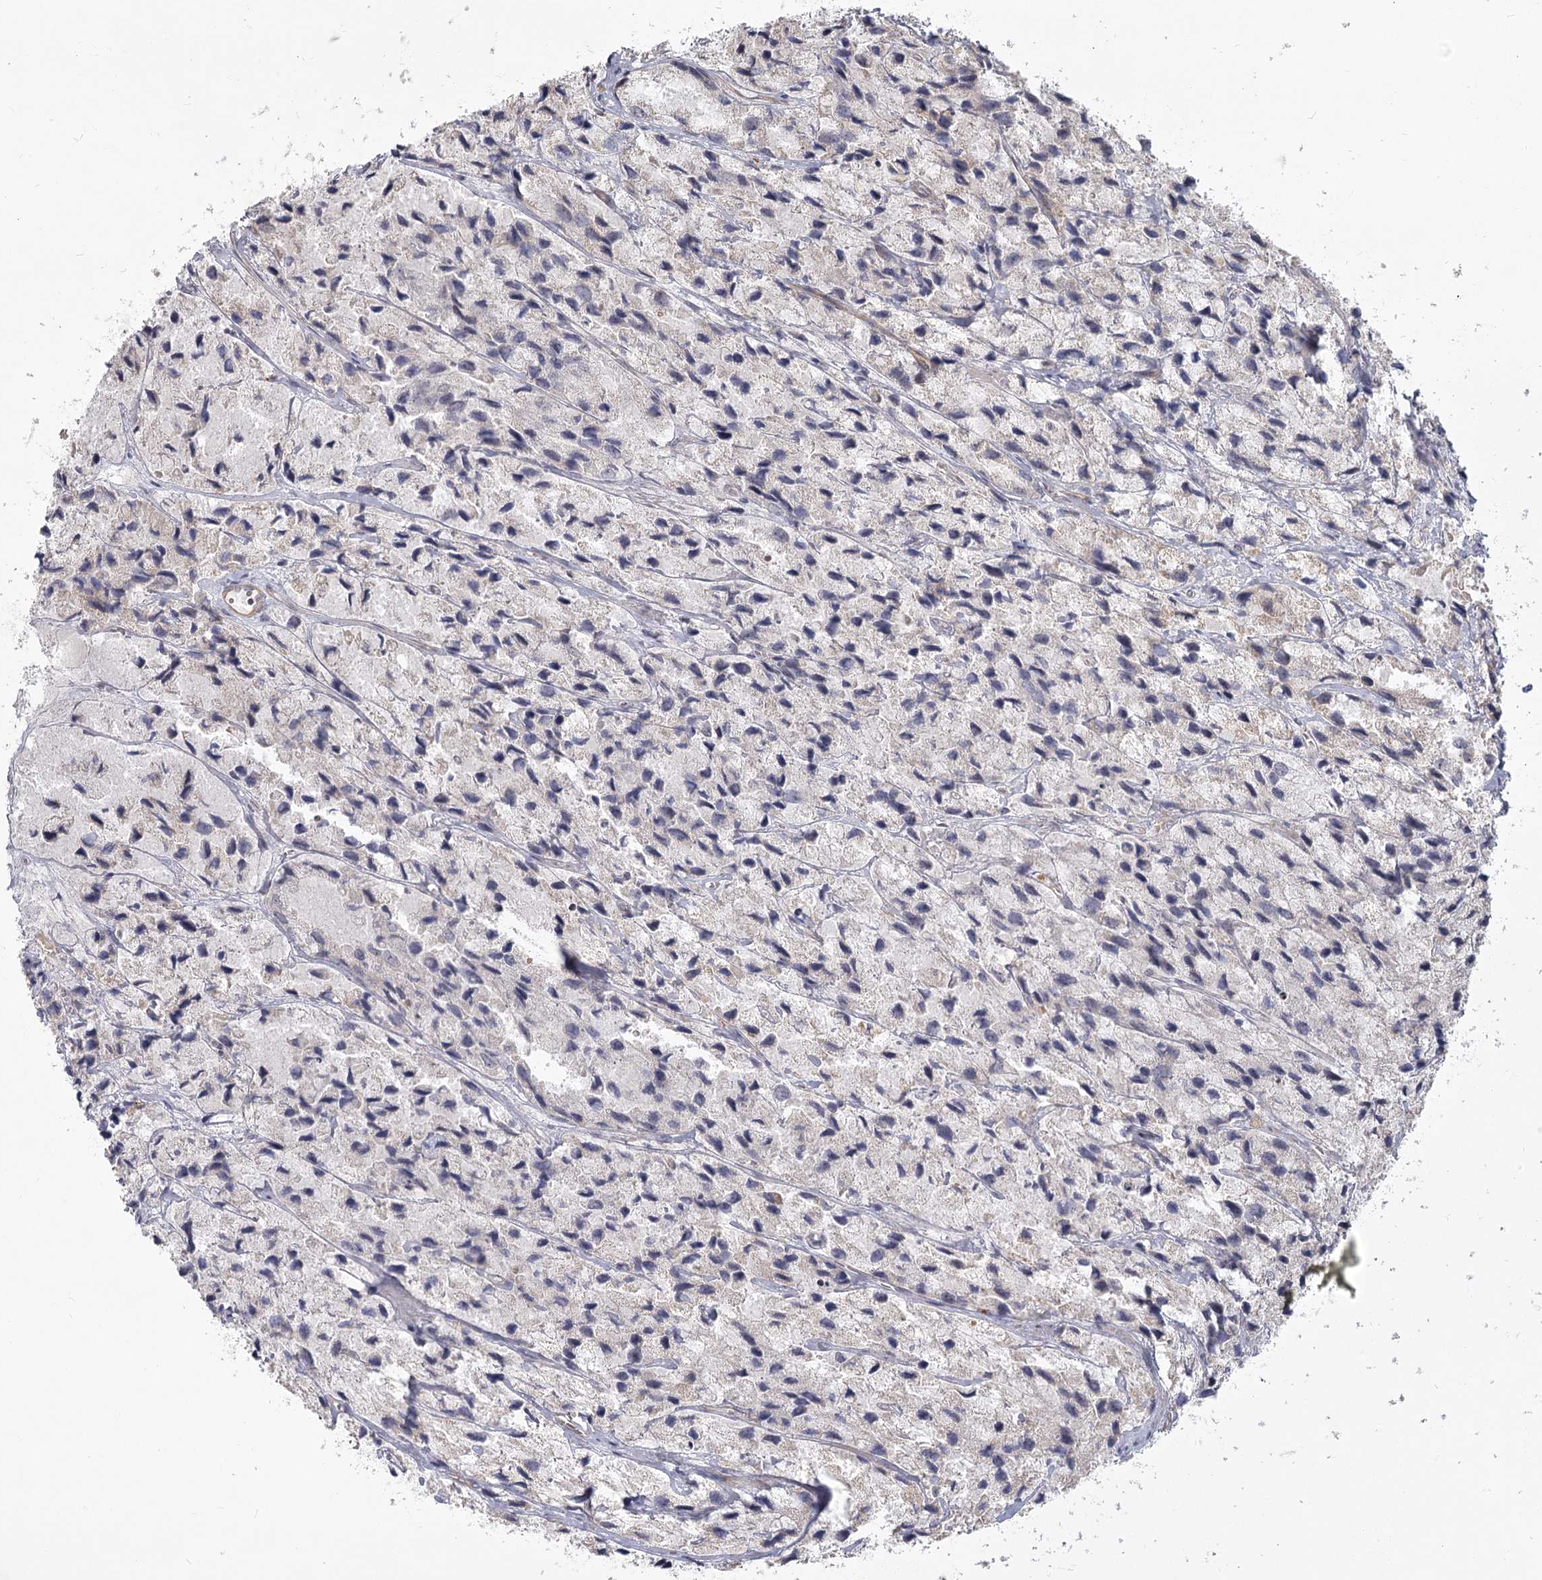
{"staining": {"intensity": "negative", "quantity": "none", "location": "none"}, "tissue": "prostate cancer", "cell_type": "Tumor cells", "image_type": "cancer", "snomed": [{"axis": "morphology", "description": "Adenocarcinoma, High grade"}, {"axis": "topography", "description": "Prostate"}], "caption": "The IHC micrograph has no significant staining in tumor cells of prostate cancer (high-grade adenocarcinoma) tissue. (Stains: DAB (3,3'-diaminobenzidine) immunohistochemistry (IHC) with hematoxylin counter stain, Microscopy: brightfield microscopy at high magnification).", "gene": "EXOSC7", "patient": {"sex": "male", "age": 66}}